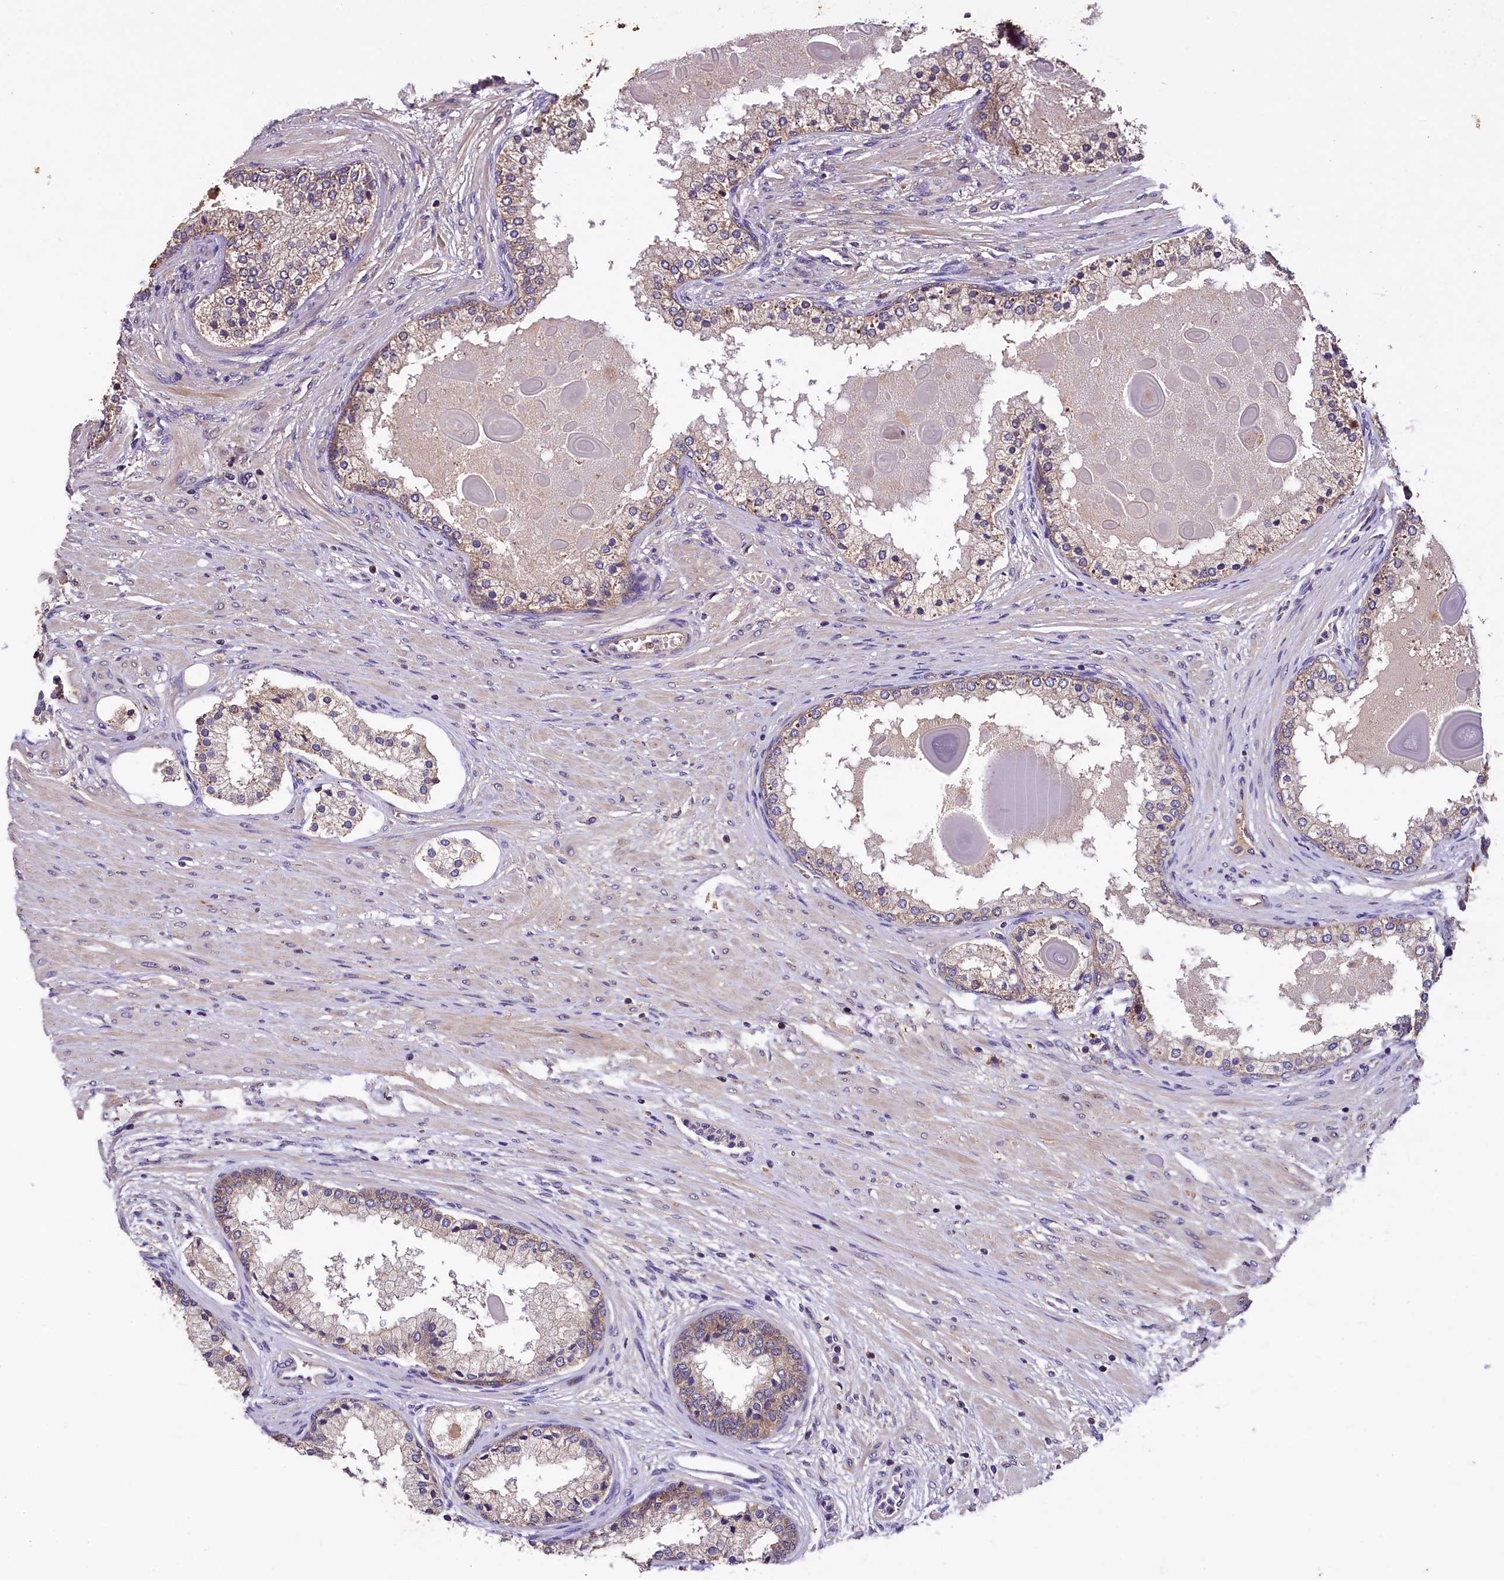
{"staining": {"intensity": "weak", "quantity": "25%-75%", "location": "cytoplasmic/membranous"}, "tissue": "prostate cancer", "cell_type": "Tumor cells", "image_type": "cancer", "snomed": [{"axis": "morphology", "description": "Adenocarcinoma, Low grade"}, {"axis": "topography", "description": "Prostate"}], "caption": "Approximately 25%-75% of tumor cells in prostate cancer (low-grade adenocarcinoma) show weak cytoplasmic/membranous protein staining as visualized by brown immunohistochemical staining.", "gene": "PLXNB1", "patient": {"sex": "male", "age": 59}}